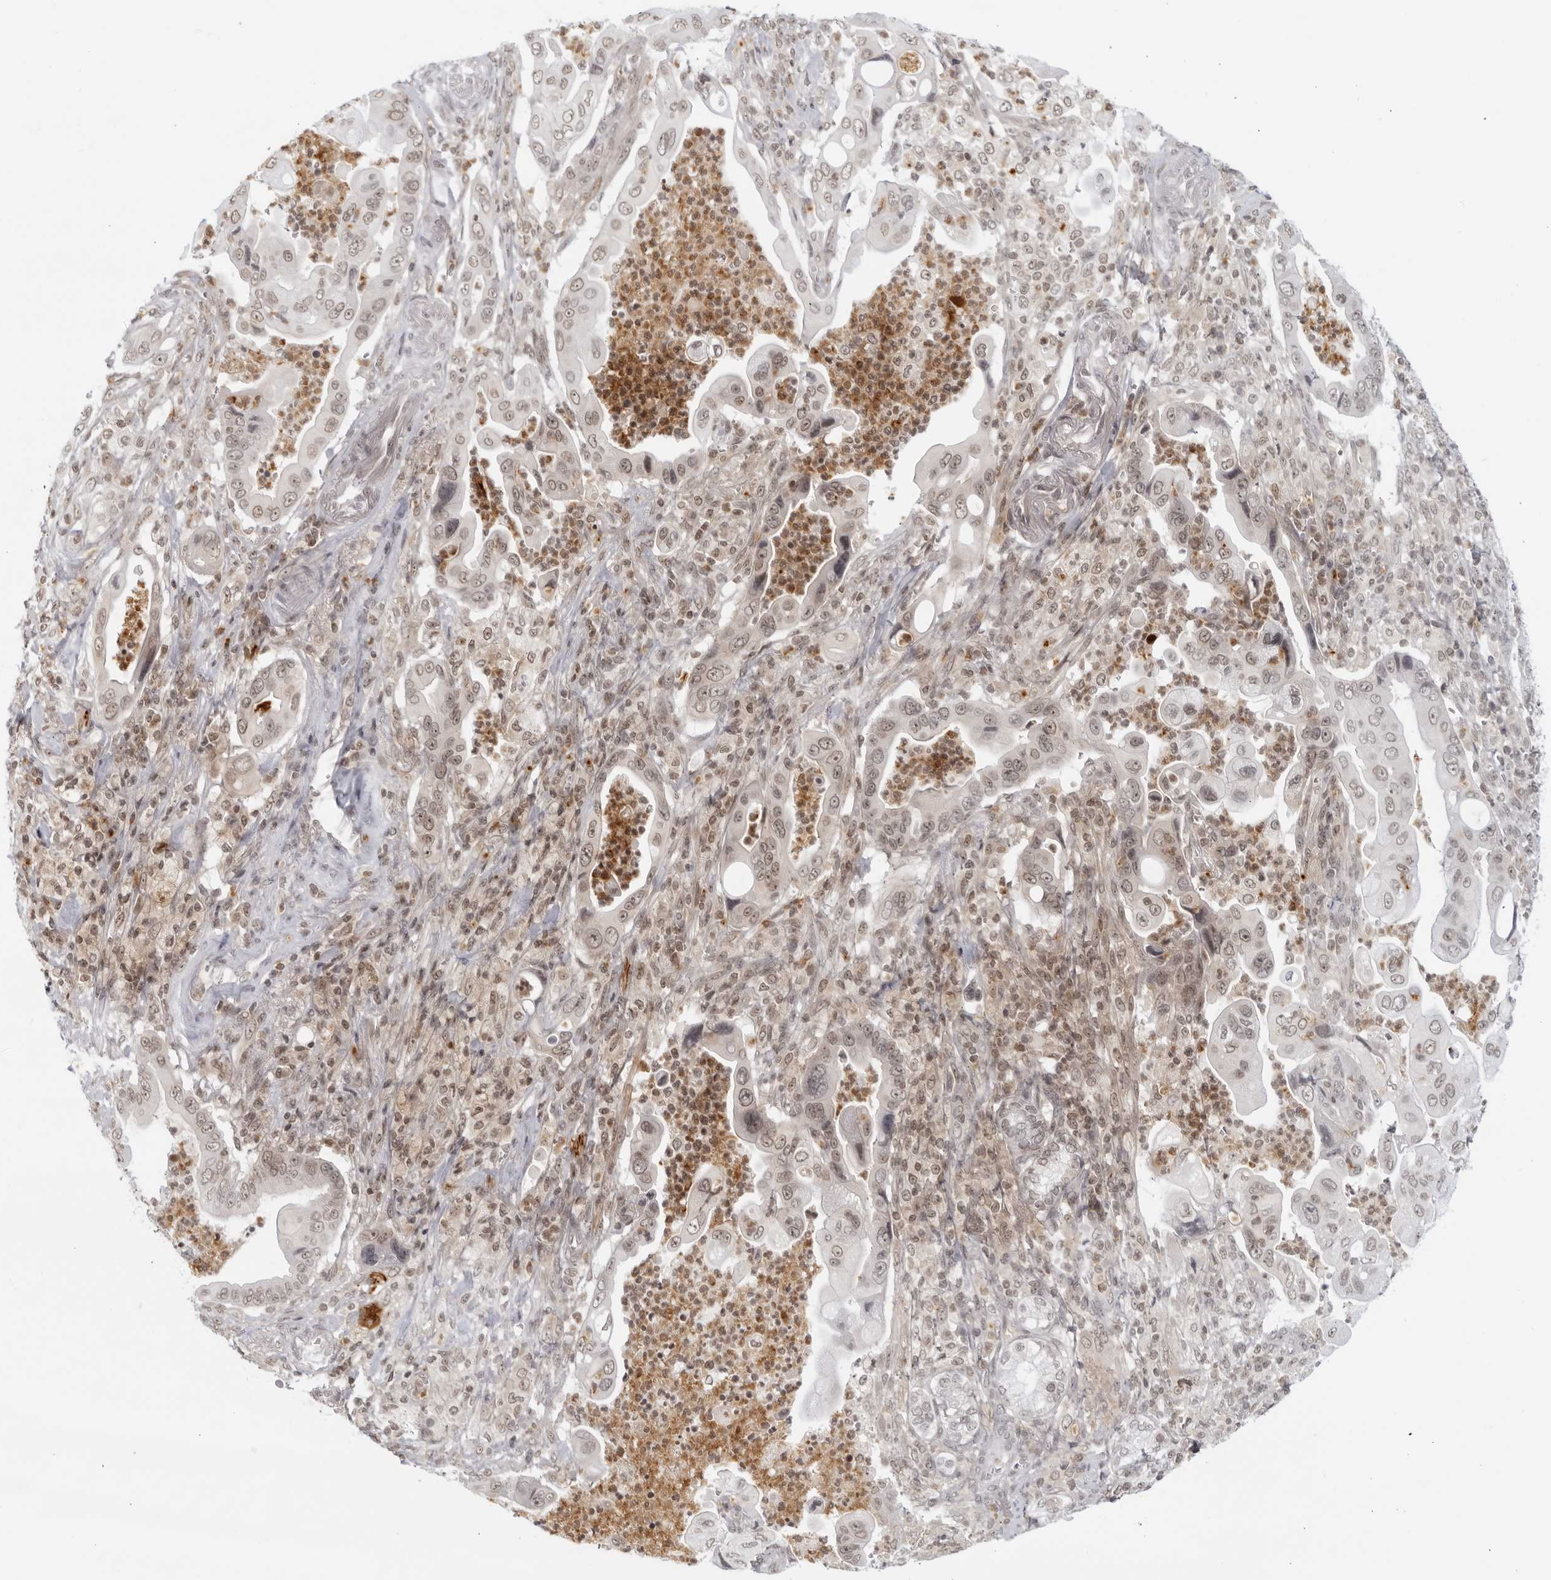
{"staining": {"intensity": "weak", "quantity": ">75%", "location": "nuclear"}, "tissue": "pancreatic cancer", "cell_type": "Tumor cells", "image_type": "cancer", "snomed": [{"axis": "morphology", "description": "Adenocarcinoma, NOS"}, {"axis": "topography", "description": "Pancreas"}], "caption": "Human adenocarcinoma (pancreatic) stained for a protein (brown) demonstrates weak nuclear positive positivity in about >75% of tumor cells.", "gene": "CC2D1B", "patient": {"sex": "male", "age": 78}}